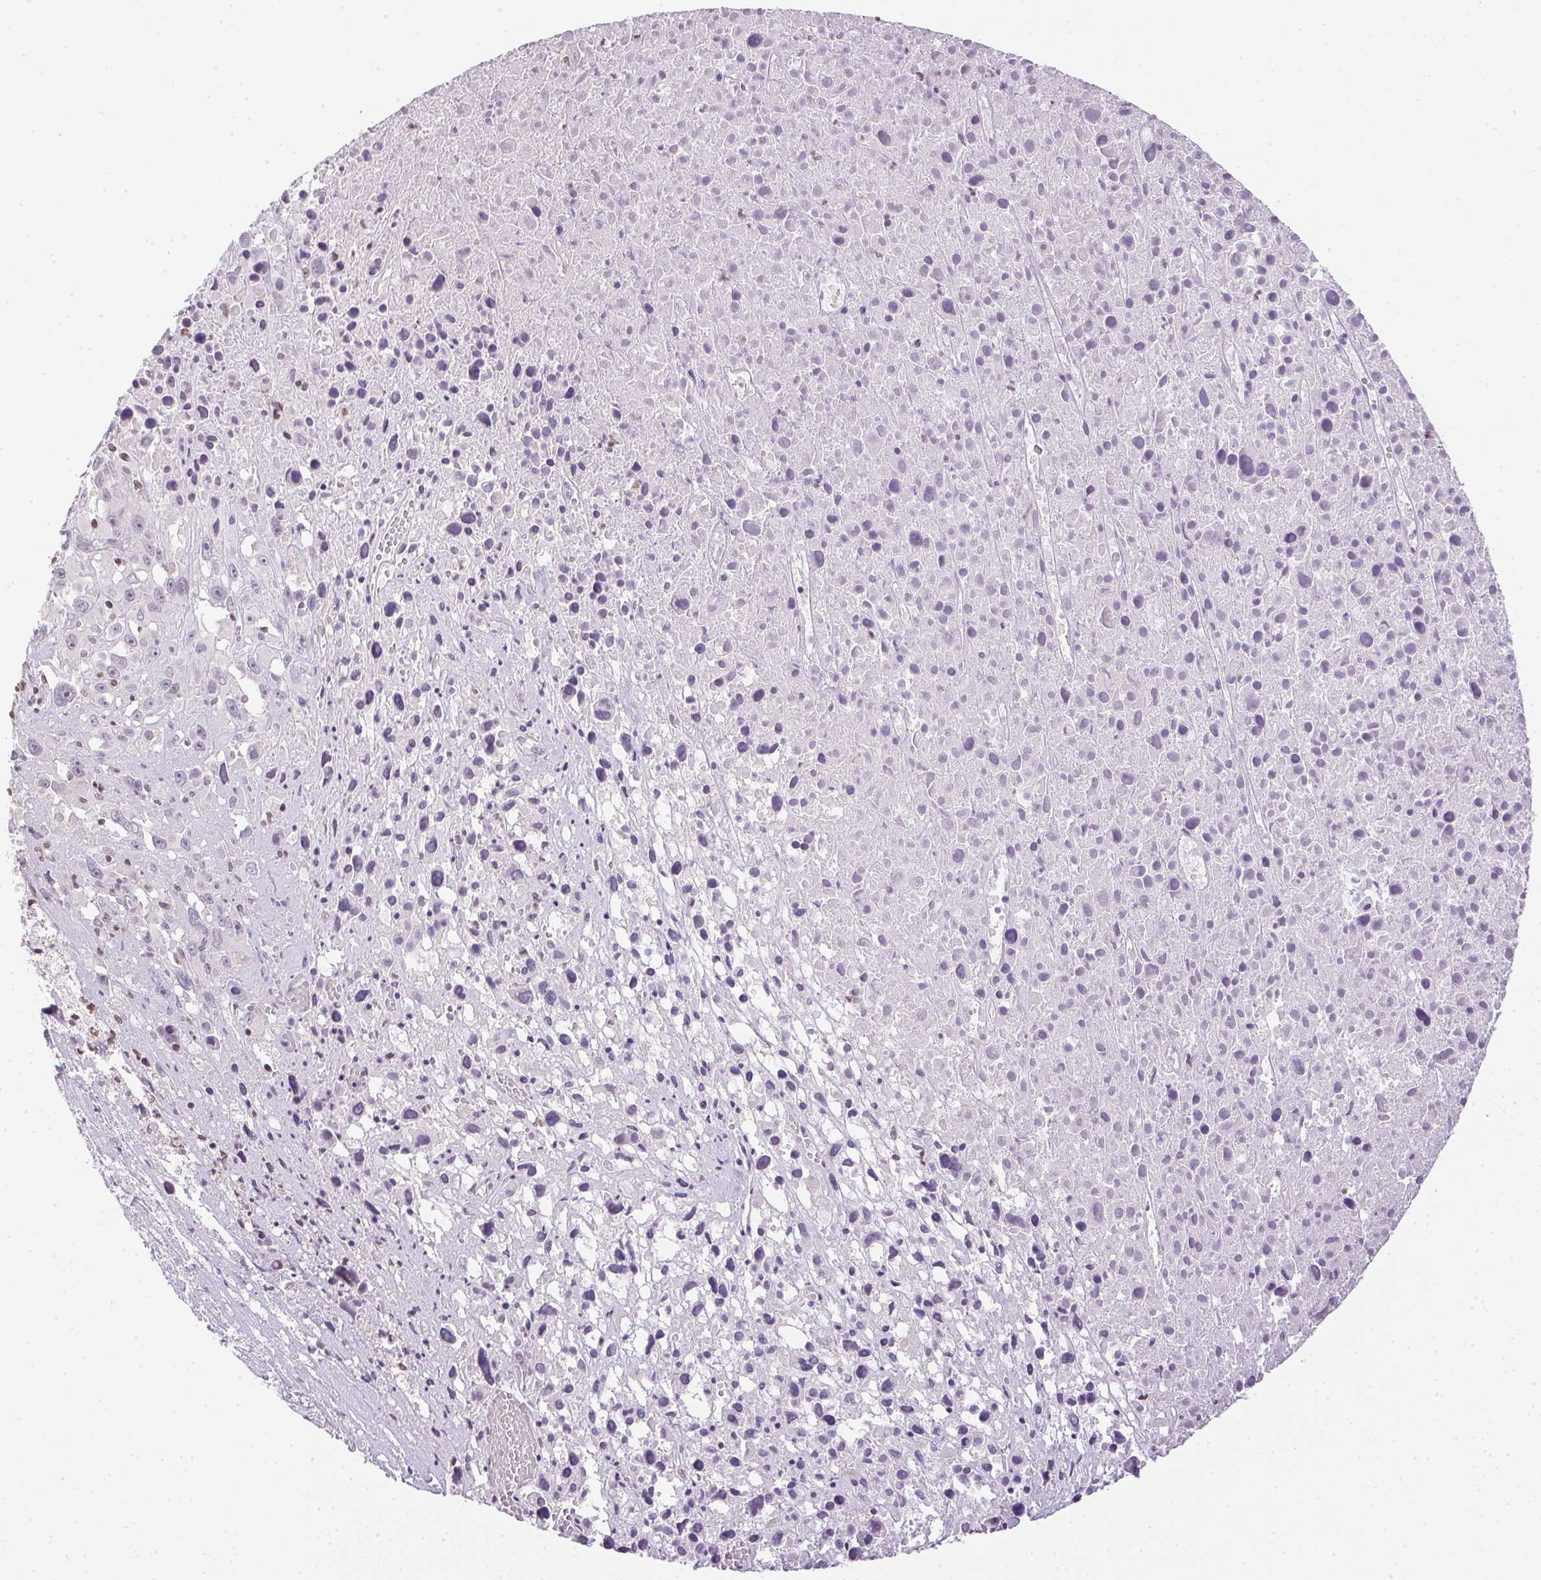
{"staining": {"intensity": "negative", "quantity": "none", "location": "none"}, "tissue": "melanoma", "cell_type": "Tumor cells", "image_type": "cancer", "snomed": [{"axis": "morphology", "description": "Malignant melanoma, Metastatic site"}, {"axis": "topography", "description": "Soft tissue"}], "caption": "IHC micrograph of human malignant melanoma (metastatic site) stained for a protein (brown), which shows no positivity in tumor cells.", "gene": "PRL", "patient": {"sex": "male", "age": 50}}